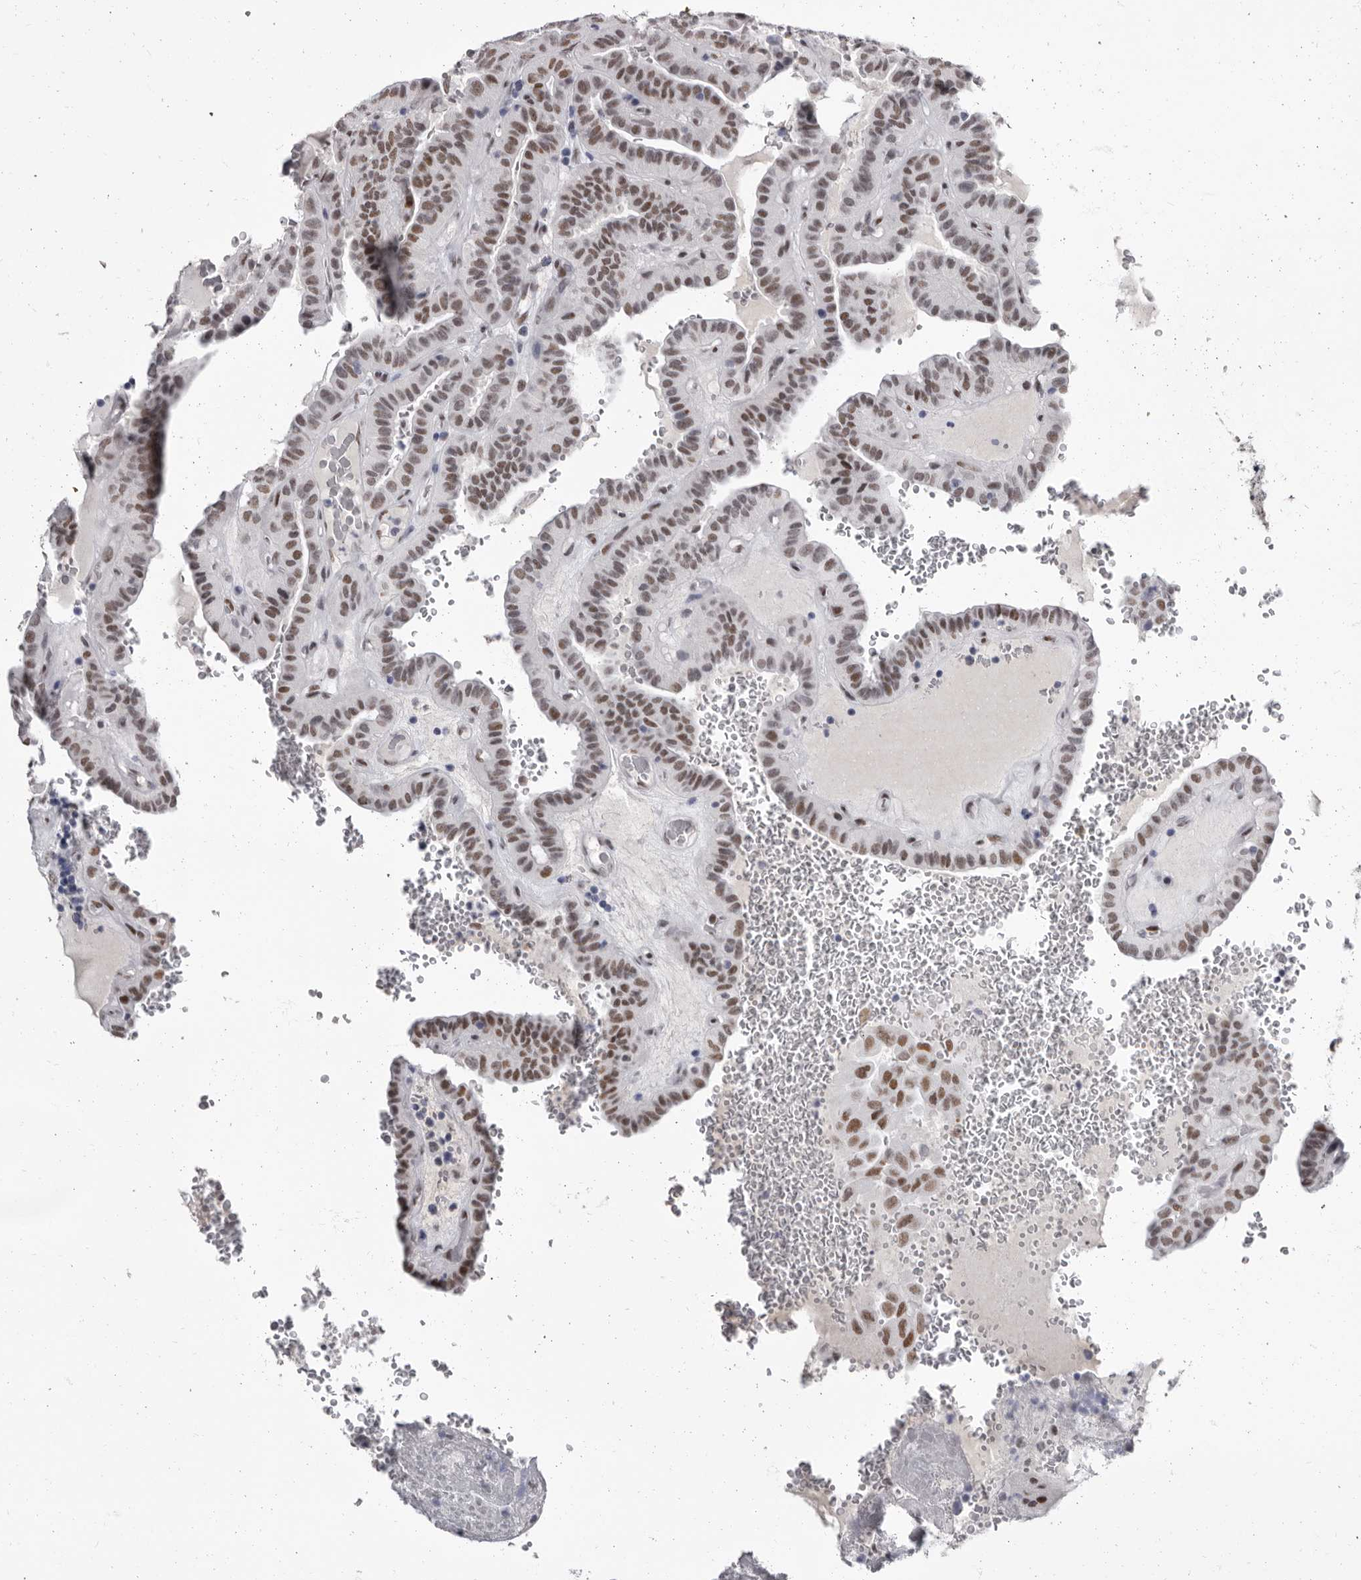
{"staining": {"intensity": "moderate", "quantity": ">75%", "location": "nuclear"}, "tissue": "thyroid cancer", "cell_type": "Tumor cells", "image_type": "cancer", "snomed": [{"axis": "morphology", "description": "Papillary adenocarcinoma, NOS"}, {"axis": "topography", "description": "Thyroid gland"}], "caption": "IHC (DAB) staining of papillary adenocarcinoma (thyroid) exhibits moderate nuclear protein expression in approximately >75% of tumor cells. (IHC, brightfield microscopy, high magnification).", "gene": "ZNF326", "patient": {"sex": "male", "age": 77}}